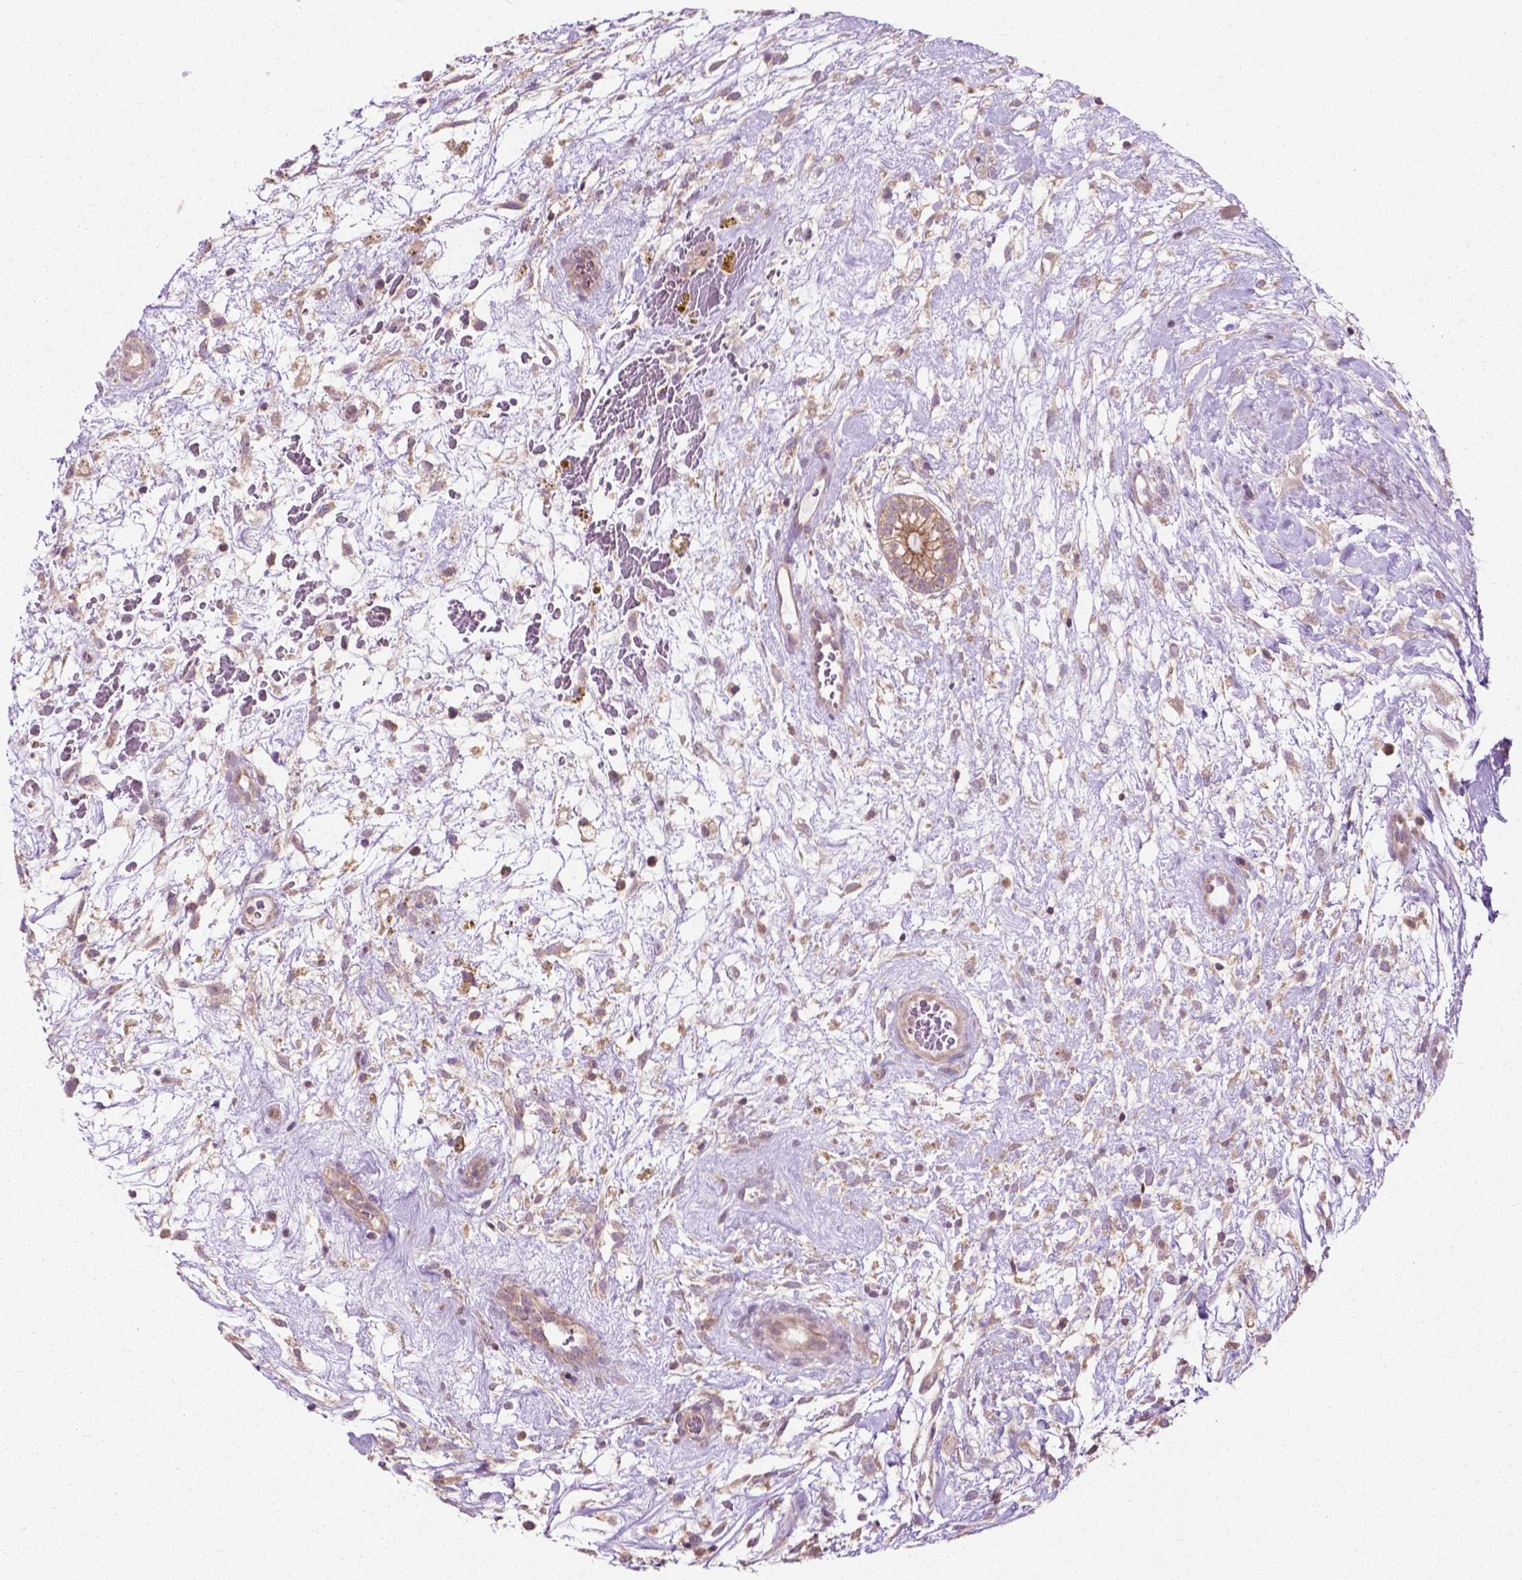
{"staining": {"intensity": "moderate", "quantity": "25%-75%", "location": "cytoplasmic/membranous"}, "tissue": "testis cancer", "cell_type": "Tumor cells", "image_type": "cancer", "snomed": [{"axis": "morphology", "description": "Normal tissue, NOS"}, {"axis": "morphology", "description": "Carcinoma, Embryonal, NOS"}, {"axis": "topography", "description": "Testis"}], "caption": "Testis embryonal carcinoma tissue exhibits moderate cytoplasmic/membranous expression in approximately 25%-75% of tumor cells, visualized by immunohistochemistry.", "gene": "MZT1", "patient": {"sex": "male", "age": 32}}